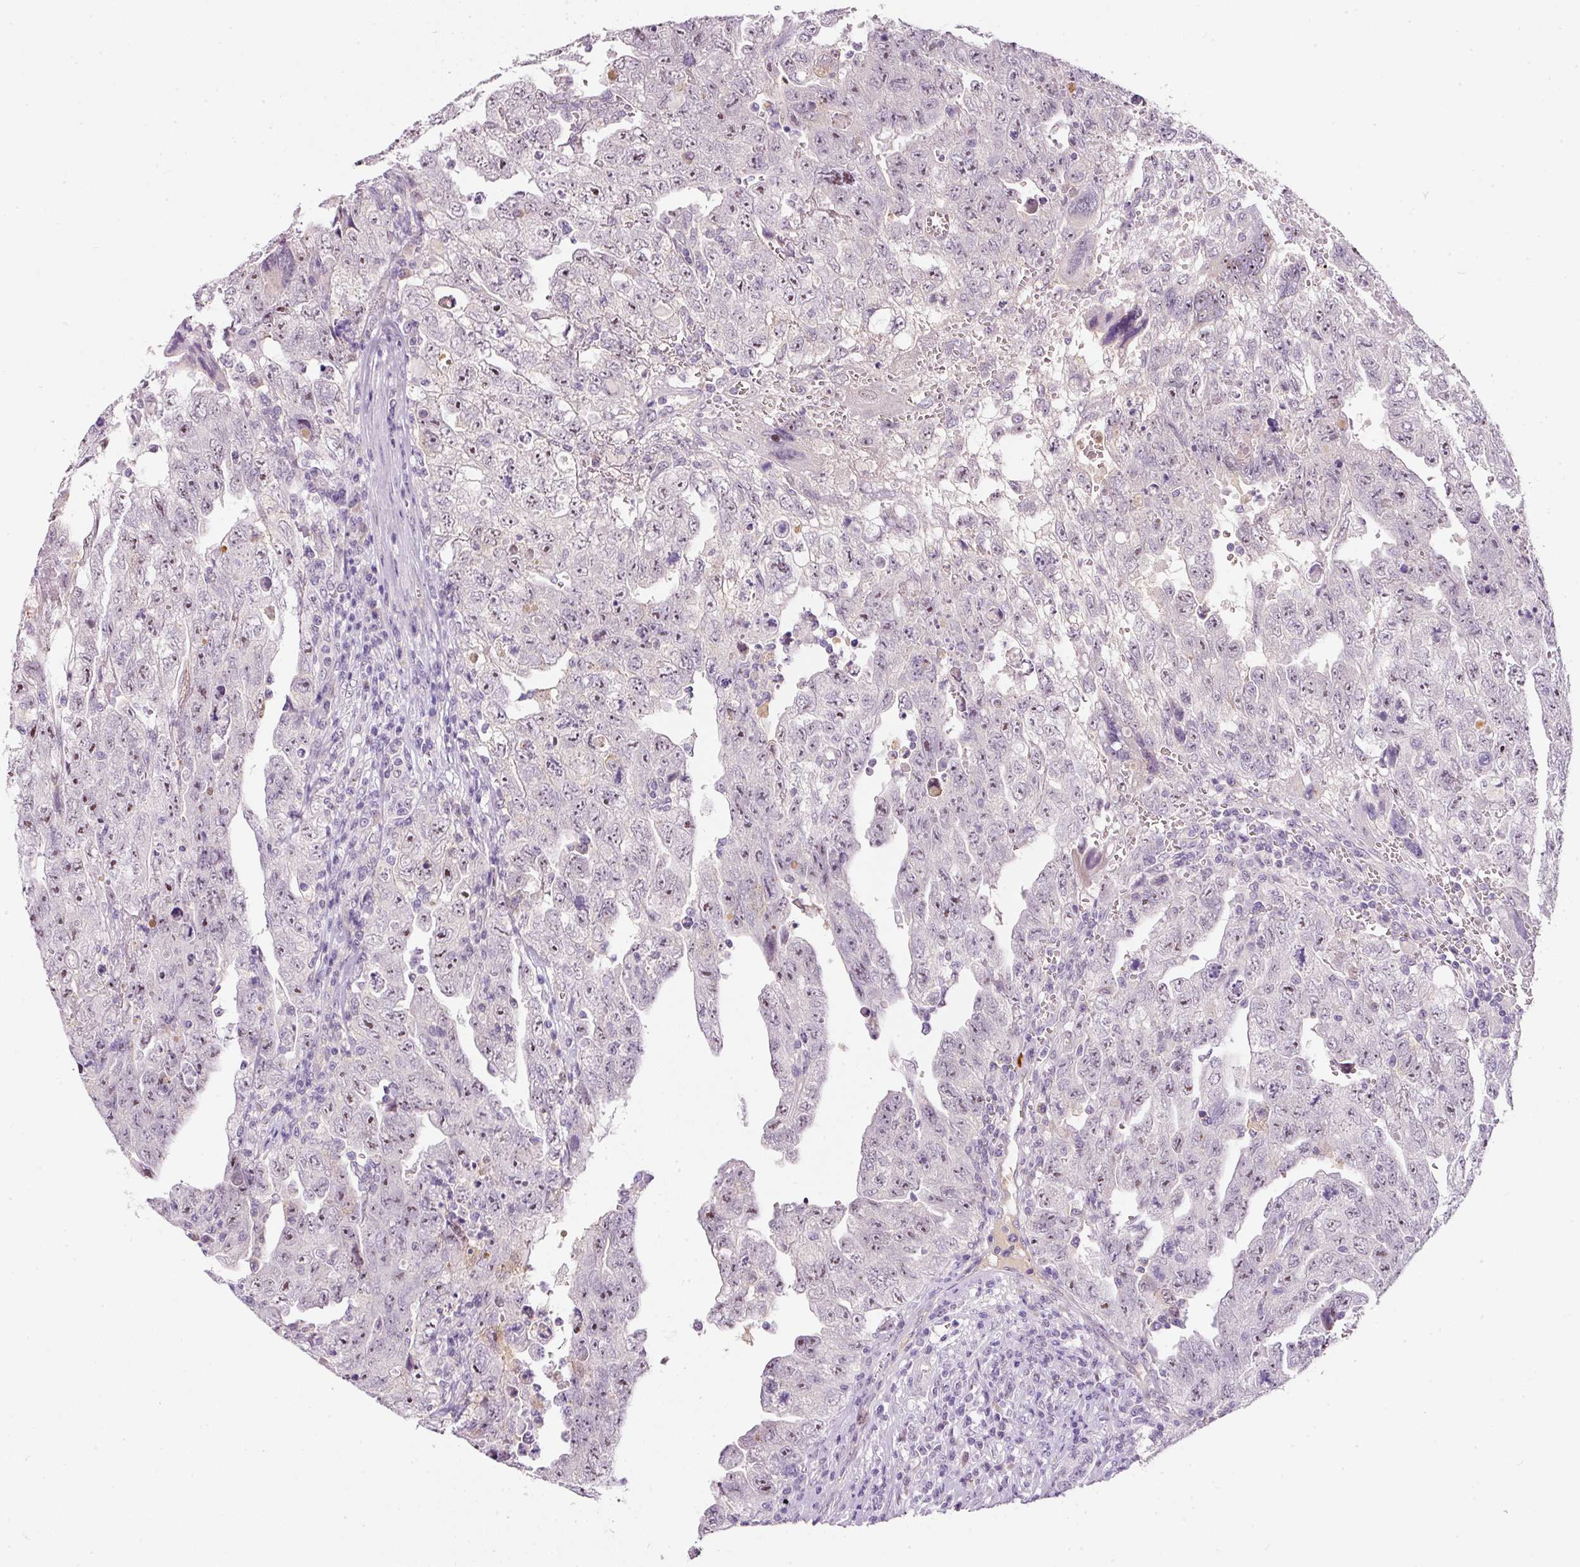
{"staining": {"intensity": "moderate", "quantity": "25%-75%", "location": "nuclear"}, "tissue": "testis cancer", "cell_type": "Tumor cells", "image_type": "cancer", "snomed": [{"axis": "morphology", "description": "Carcinoma, Embryonal, NOS"}, {"axis": "topography", "description": "Testis"}], "caption": "Immunohistochemical staining of human testis cancer (embryonal carcinoma) shows moderate nuclear protein positivity in approximately 25%-75% of tumor cells.", "gene": "TMEM37", "patient": {"sex": "male", "age": 28}}